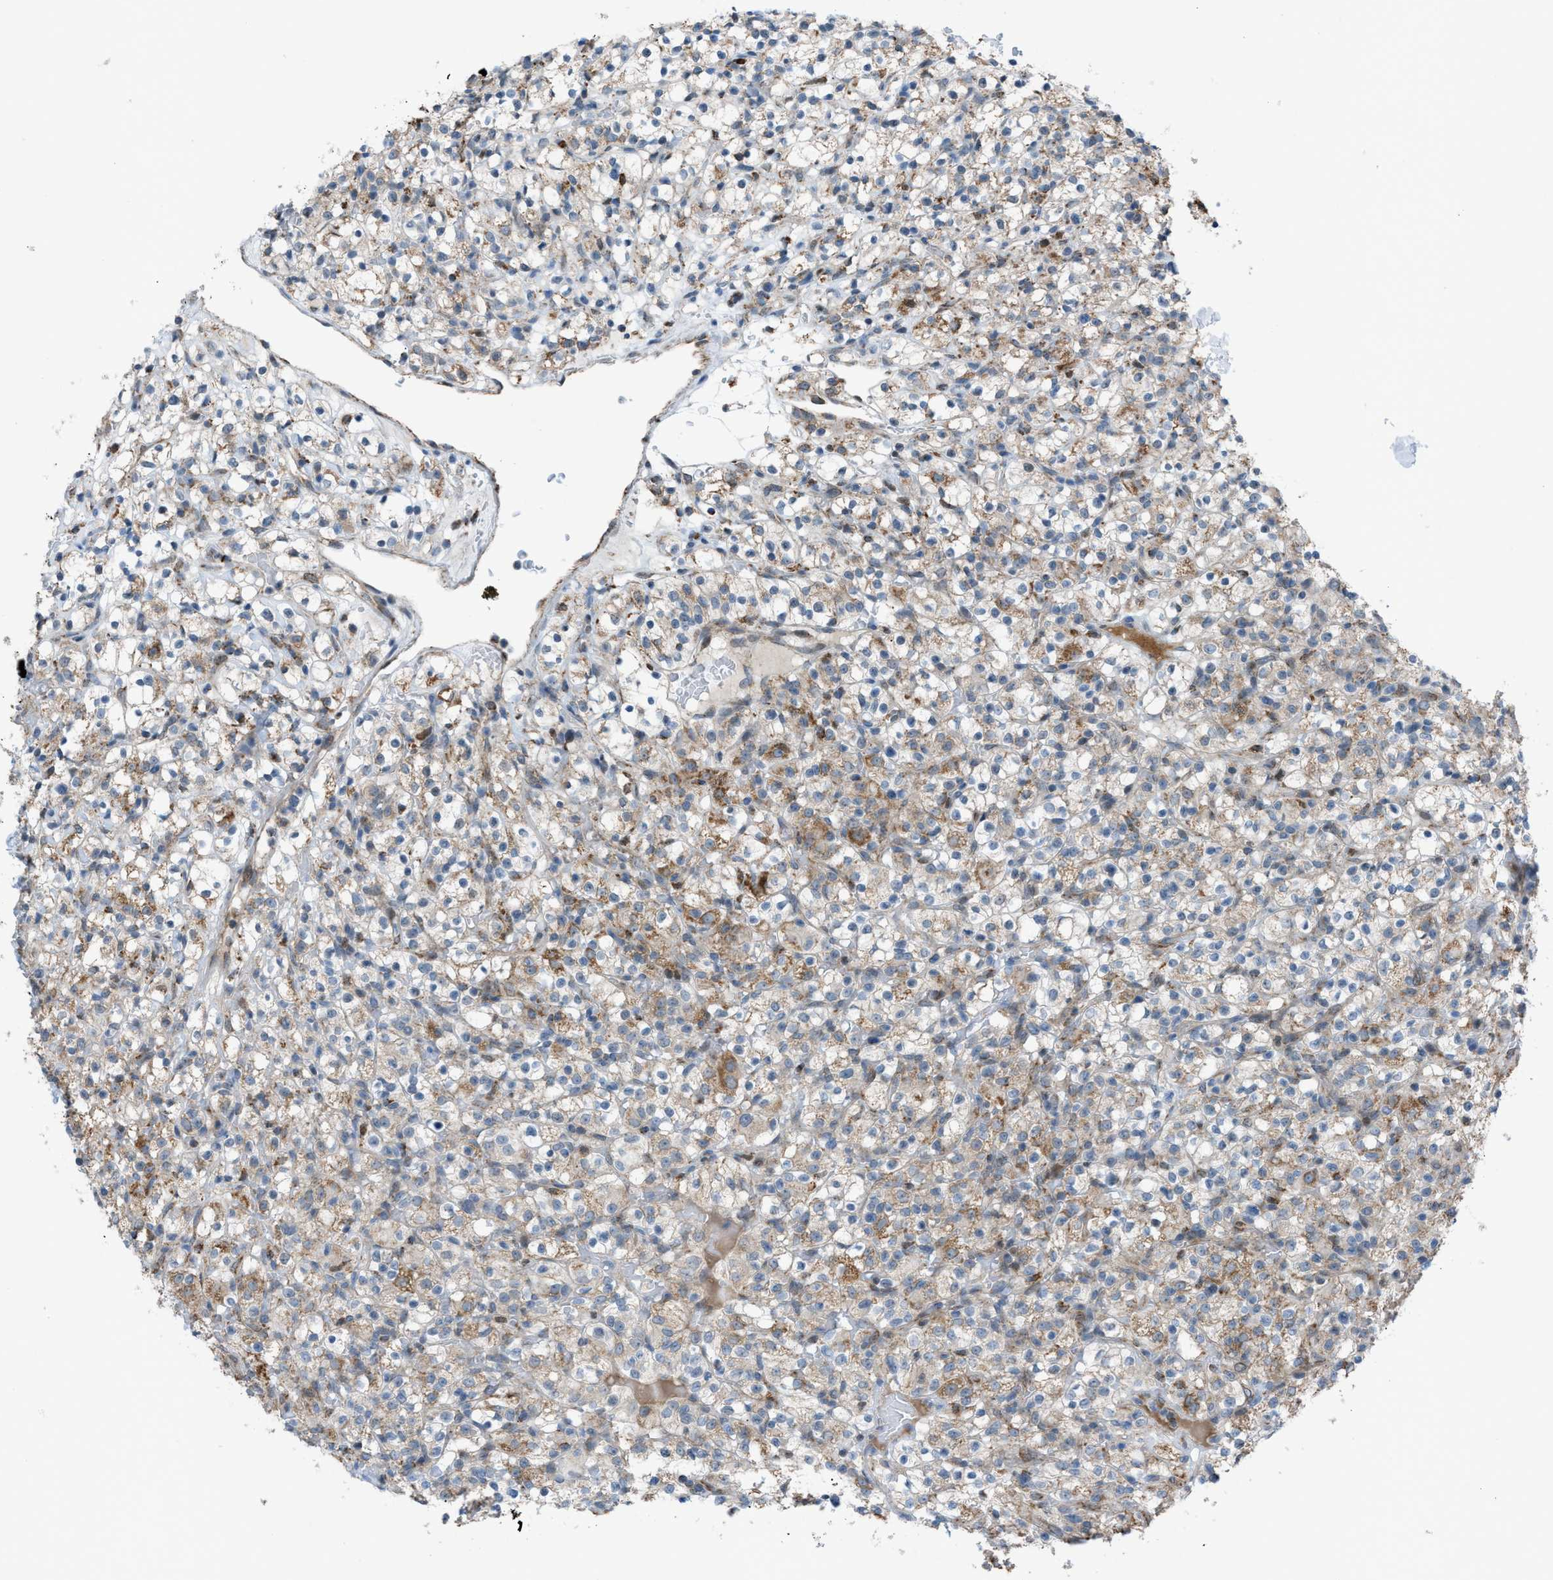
{"staining": {"intensity": "moderate", "quantity": "25%-75%", "location": "cytoplasmic/membranous"}, "tissue": "renal cancer", "cell_type": "Tumor cells", "image_type": "cancer", "snomed": [{"axis": "morphology", "description": "Normal tissue, NOS"}, {"axis": "morphology", "description": "Adenocarcinoma, NOS"}, {"axis": "topography", "description": "Kidney"}], "caption": "Adenocarcinoma (renal) stained for a protein (brown) demonstrates moderate cytoplasmic/membranous positive staining in approximately 25%-75% of tumor cells.", "gene": "SRM", "patient": {"sex": "female", "age": 72}}